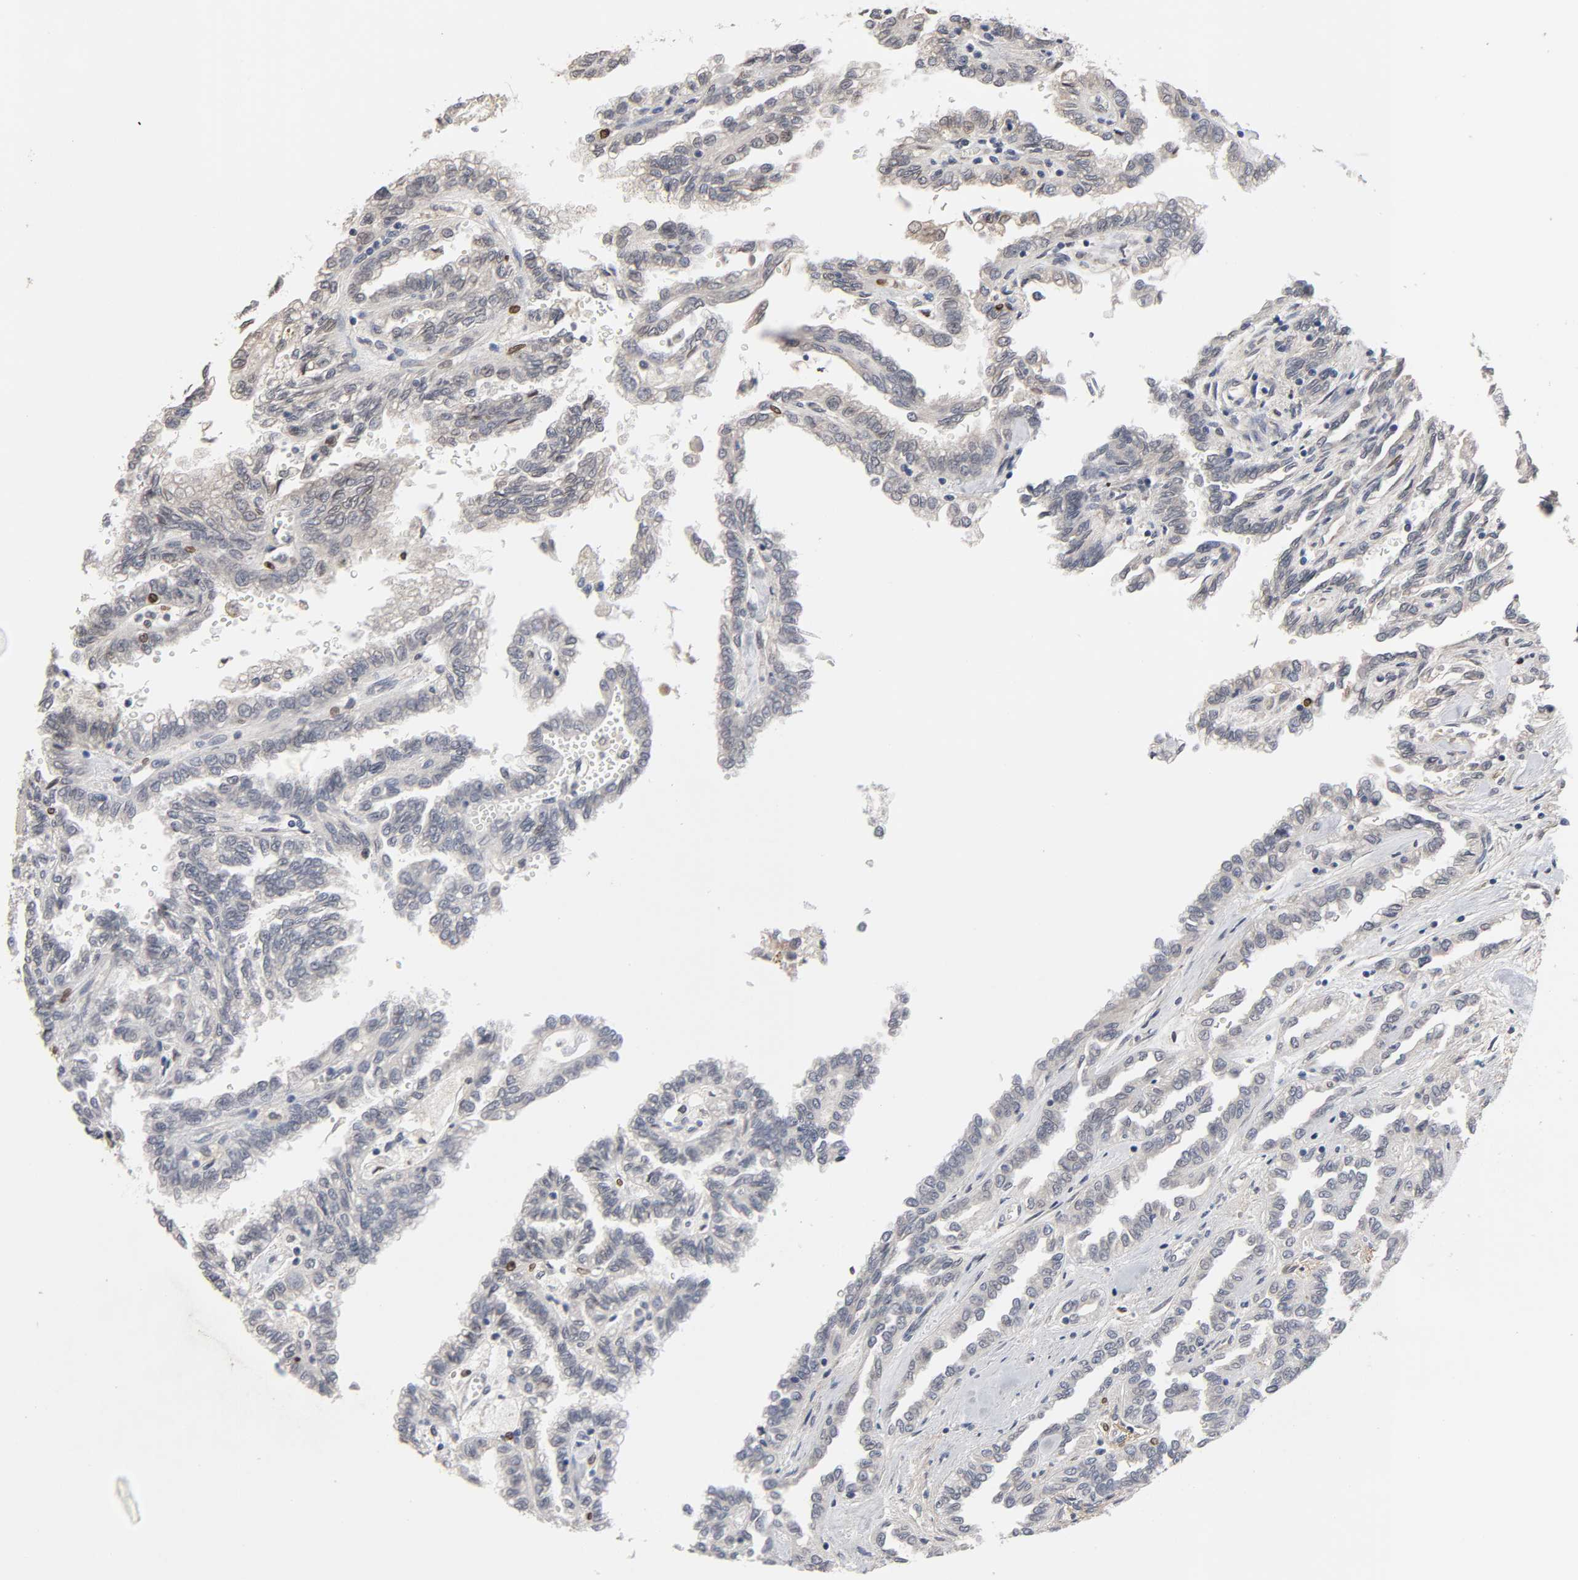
{"staining": {"intensity": "negative", "quantity": "none", "location": "none"}, "tissue": "renal cancer", "cell_type": "Tumor cells", "image_type": "cancer", "snomed": [{"axis": "morphology", "description": "Inflammation, NOS"}, {"axis": "morphology", "description": "Adenocarcinoma, NOS"}, {"axis": "topography", "description": "Kidney"}], "caption": "This is an immunohistochemistry photomicrograph of renal cancer. There is no staining in tumor cells.", "gene": "HDLBP", "patient": {"sex": "male", "age": 68}}